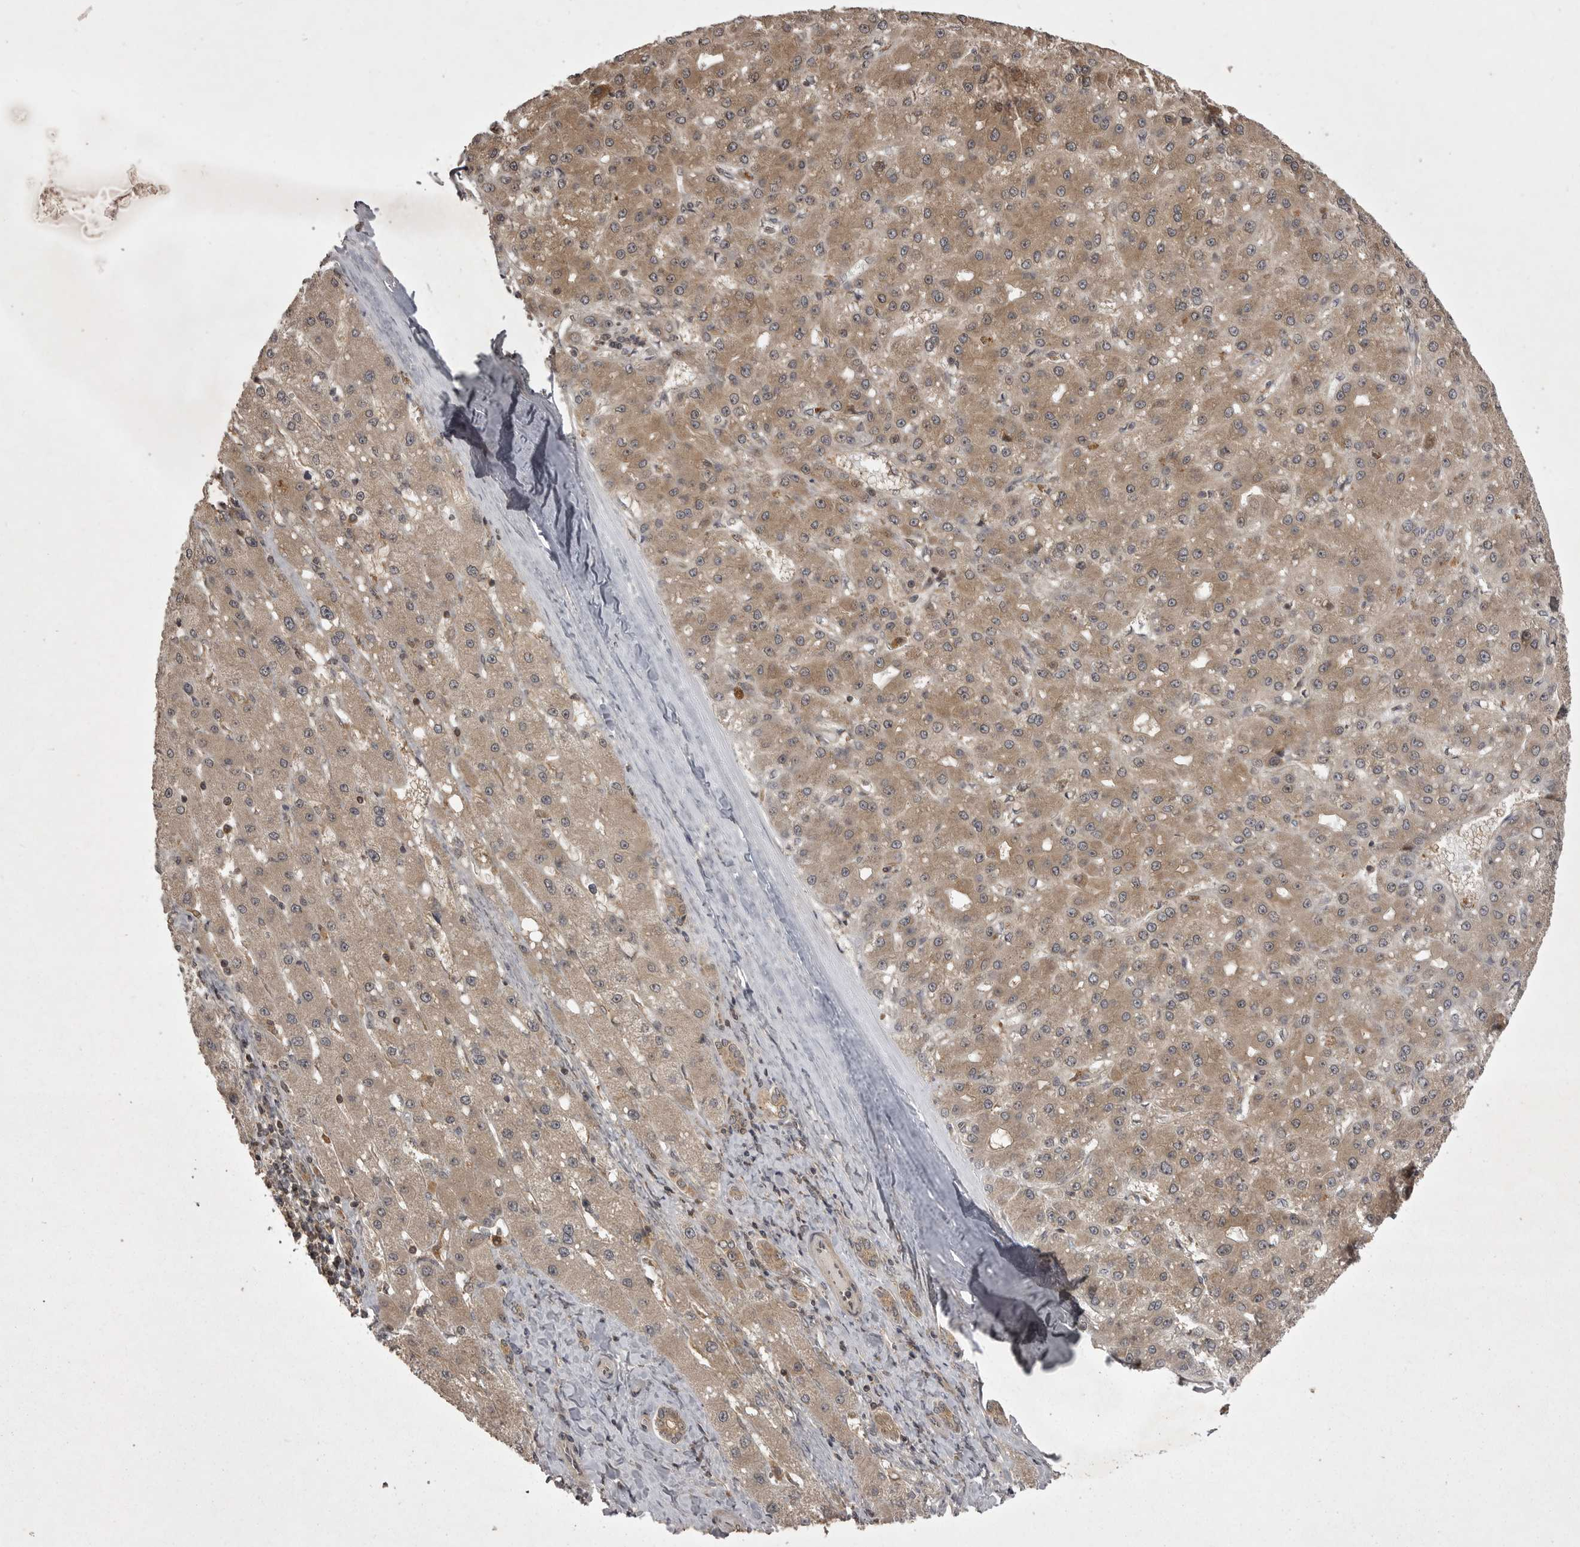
{"staining": {"intensity": "moderate", "quantity": ">75%", "location": "cytoplasmic/membranous"}, "tissue": "liver cancer", "cell_type": "Tumor cells", "image_type": "cancer", "snomed": [{"axis": "morphology", "description": "Carcinoma, Hepatocellular, NOS"}, {"axis": "topography", "description": "Liver"}], "caption": "Hepatocellular carcinoma (liver) stained with DAB immunohistochemistry (IHC) displays medium levels of moderate cytoplasmic/membranous positivity in about >75% of tumor cells.", "gene": "STK24", "patient": {"sex": "male", "age": 67}}